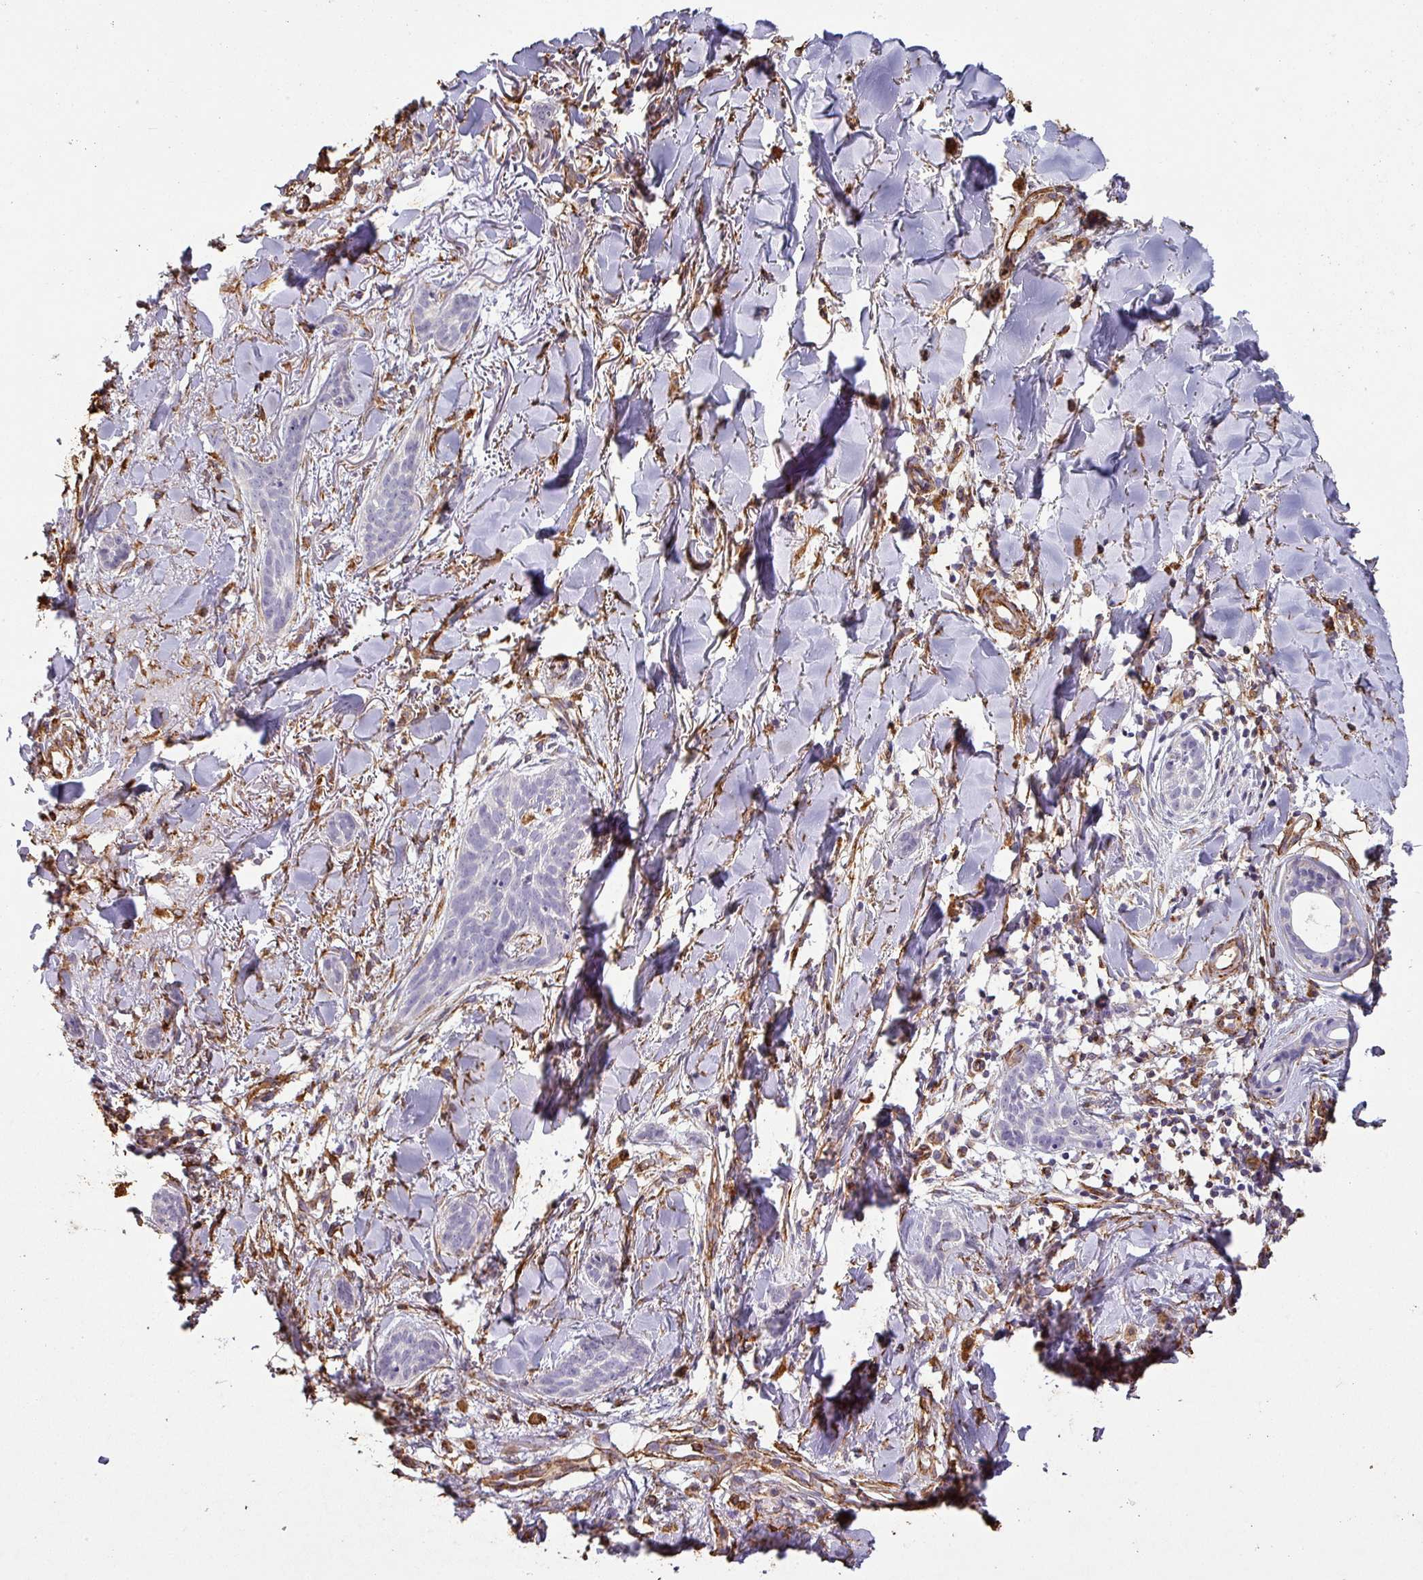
{"staining": {"intensity": "negative", "quantity": "none", "location": "none"}, "tissue": "skin cancer", "cell_type": "Tumor cells", "image_type": "cancer", "snomed": [{"axis": "morphology", "description": "Basal cell carcinoma"}, {"axis": "topography", "description": "Skin"}], "caption": "Tumor cells are negative for protein expression in human skin basal cell carcinoma.", "gene": "ZNF280C", "patient": {"sex": "male", "age": 52}}